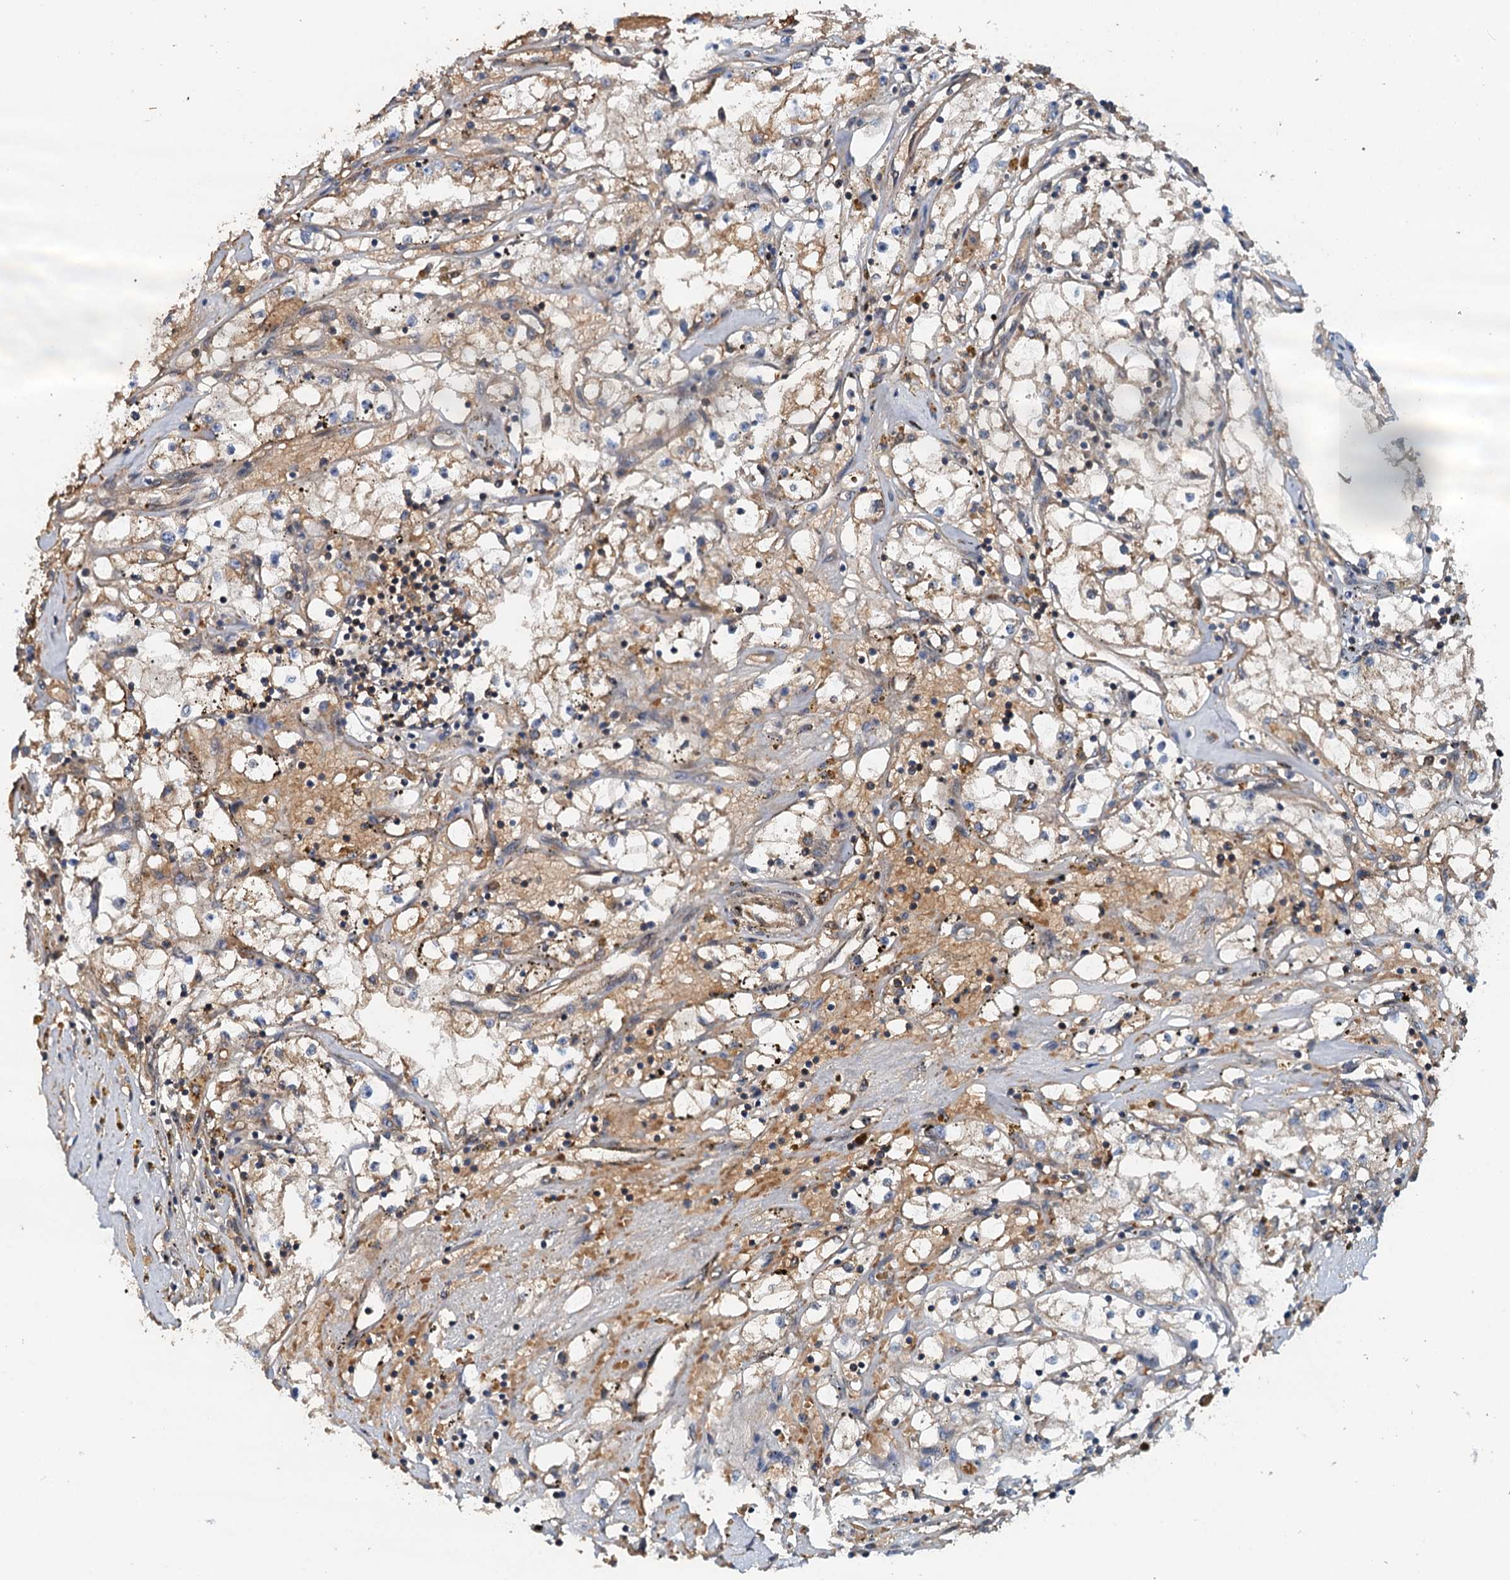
{"staining": {"intensity": "weak", "quantity": "25%-75%", "location": "cytoplasmic/membranous"}, "tissue": "renal cancer", "cell_type": "Tumor cells", "image_type": "cancer", "snomed": [{"axis": "morphology", "description": "Adenocarcinoma, NOS"}, {"axis": "topography", "description": "Kidney"}], "caption": "A brown stain highlights weak cytoplasmic/membranous staining of a protein in adenocarcinoma (renal) tumor cells. The staining is performed using DAB (3,3'-diaminobenzidine) brown chromogen to label protein expression. The nuclei are counter-stained blue using hematoxylin.", "gene": "ROGDI", "patient": {"sex": "male", "age": 56}}